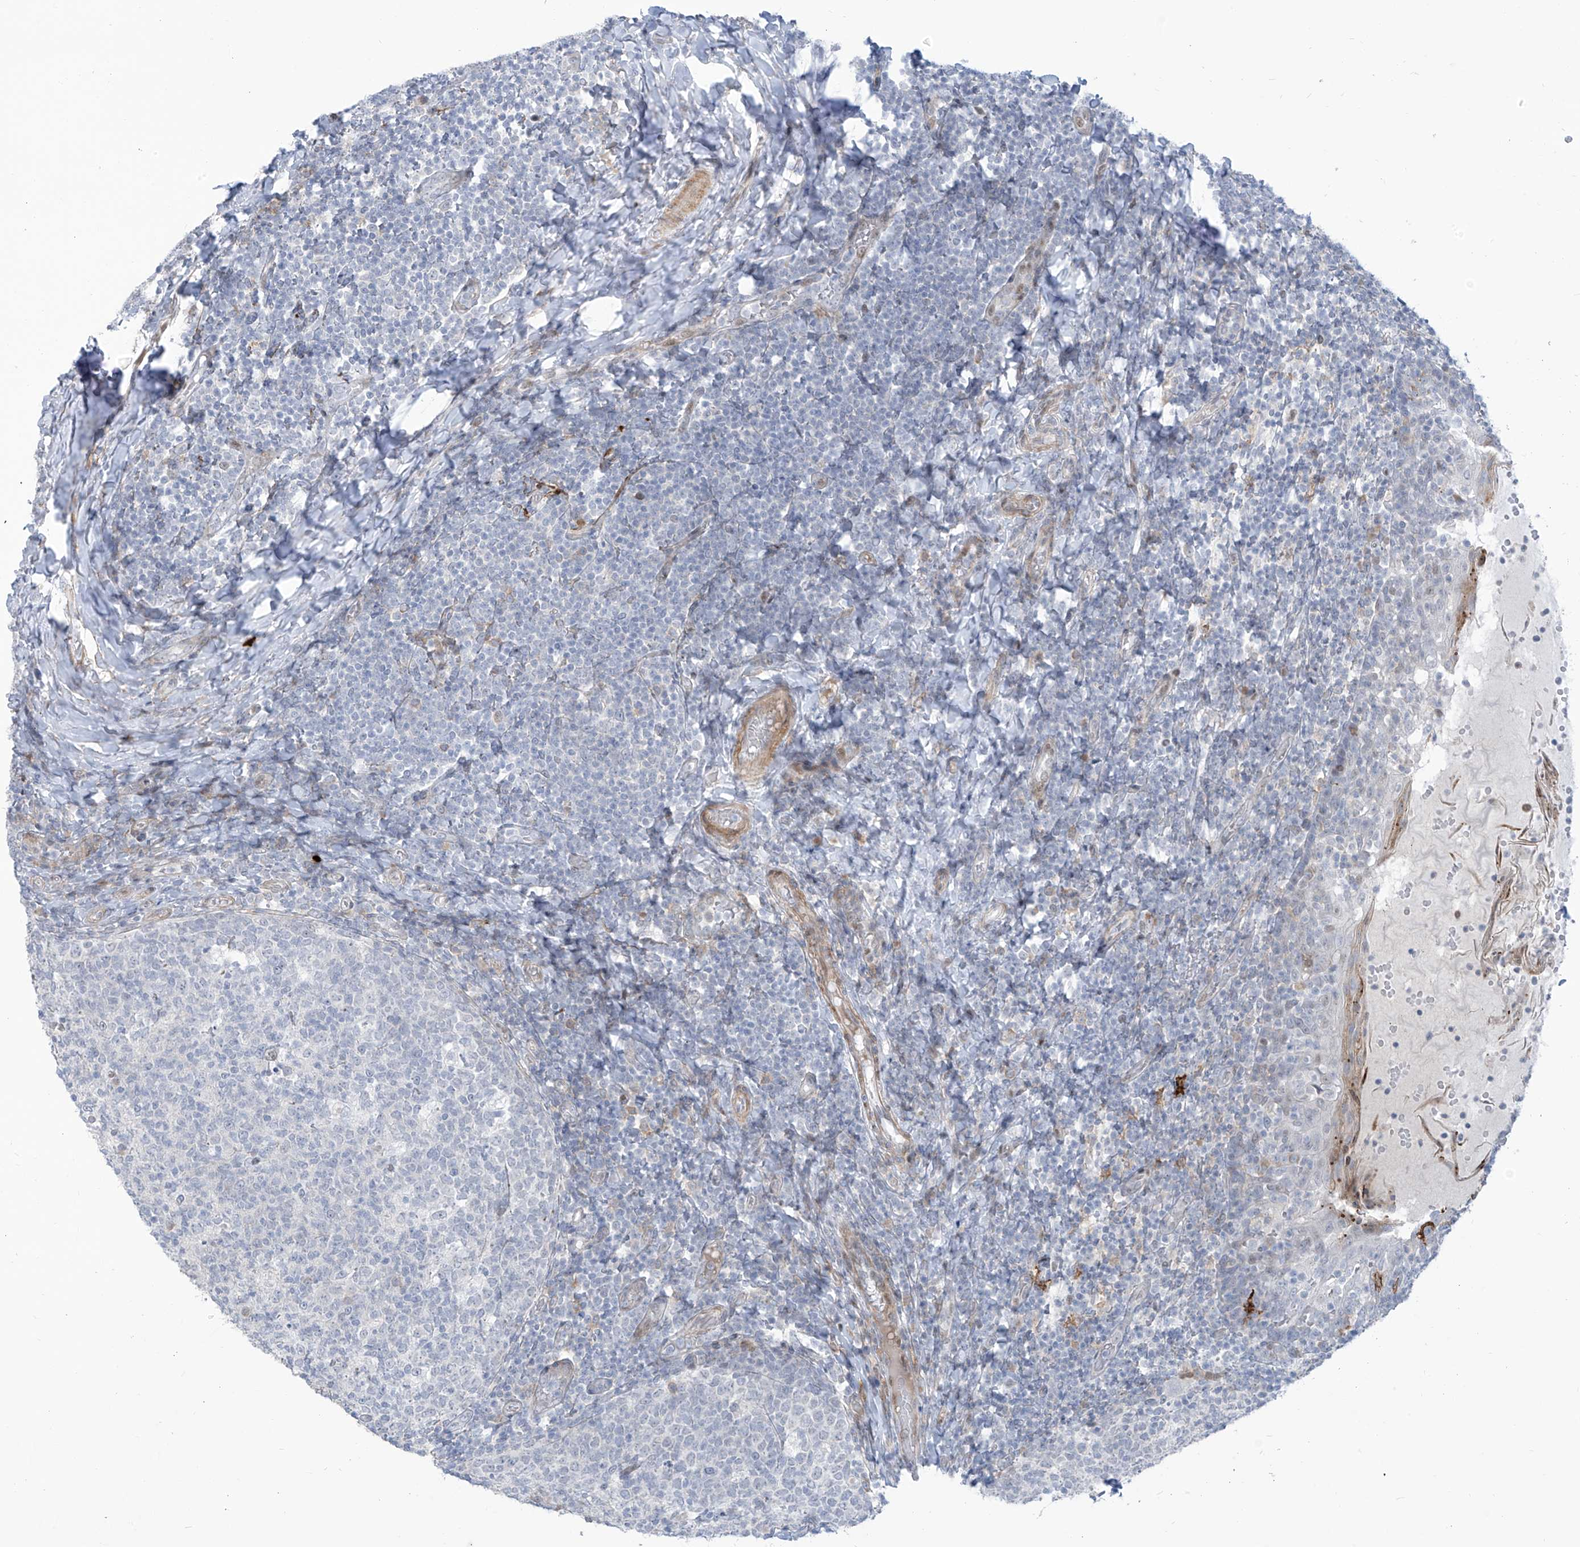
{"staining": {"intensity": "negative", "quantity": "none", "location": "none"}, "tissue": "tonsil", "cell_type": "Germinal center cells", "image_type": "normal", "snomed": [{"axis": "morphology", "description": "Normal tissue, NOS"}, {"axis": "topography", "description": "Tonsil"}], "caption": "Image shows no protein expression in germinal center cells of normal tonsil. (DAB (3,3'-diaminobenzidine) immunohistochemistry (IHC), high magnification).", "gene": "LIN9", "patient": {"sex": "female", "age": 19}}